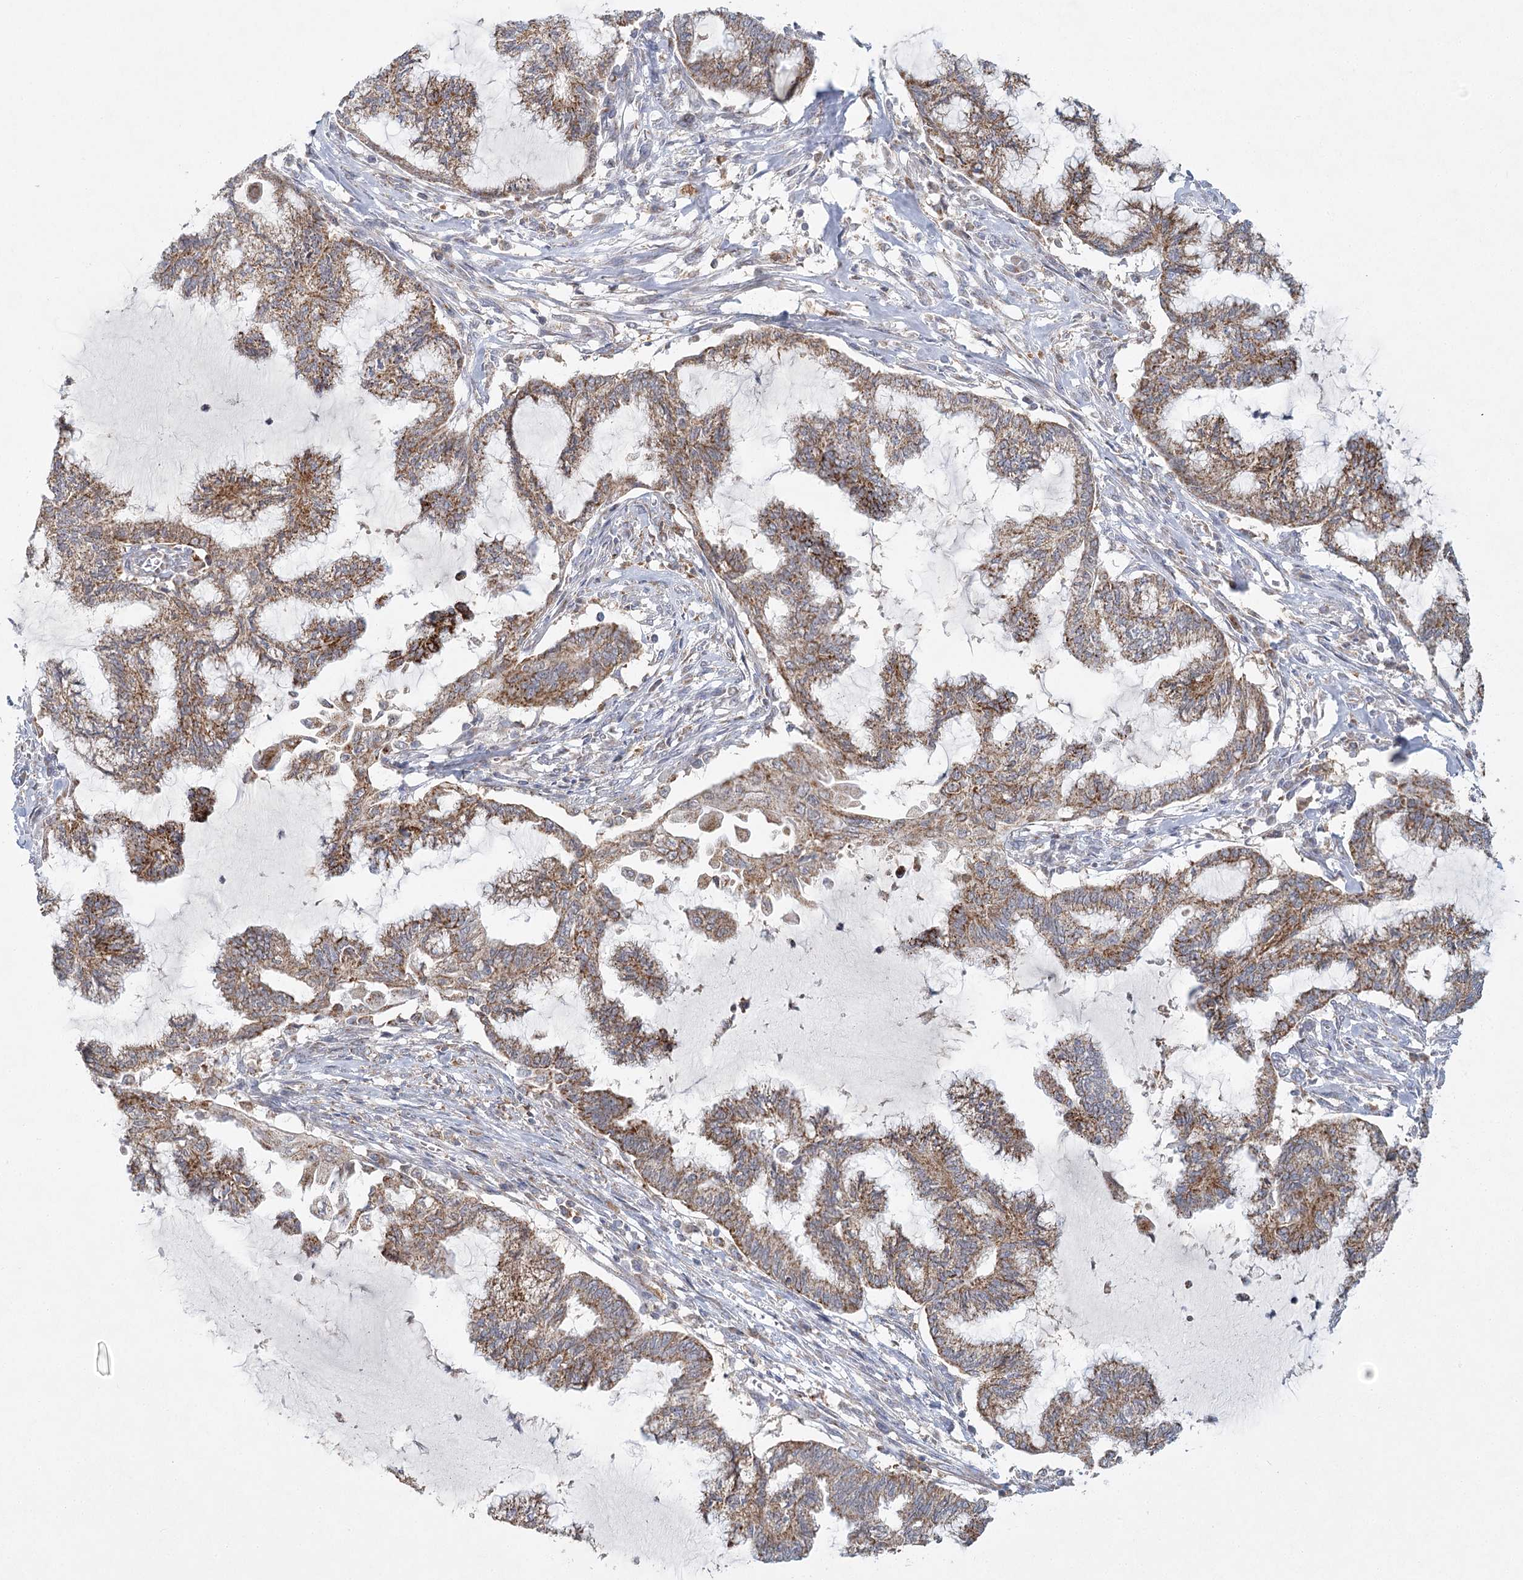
{"staining": {"intensity": "strong", "quantity": ">75%", "location": "cytoplasmic/membranous"}, "tissue": "endometrial cancer", "cell_type": "Tumor cells", "image_type": "cancer", "snomed": [{"axis": "morphology", "description": "Adenocarcinoma, NOS"}, {"axis": "topography", "description": "Endometrium"}], "caption": "Immunohistochemistry histopathology image of human endometrial cancer (adenocarcinoma) stained for a protein (brown), which exhibits high levels of strong cytoplasmic/membranous expression in about >75% of tumor cells.", "gene": "TAS1R1", "patient": {"sex": "female", "age": 86}}